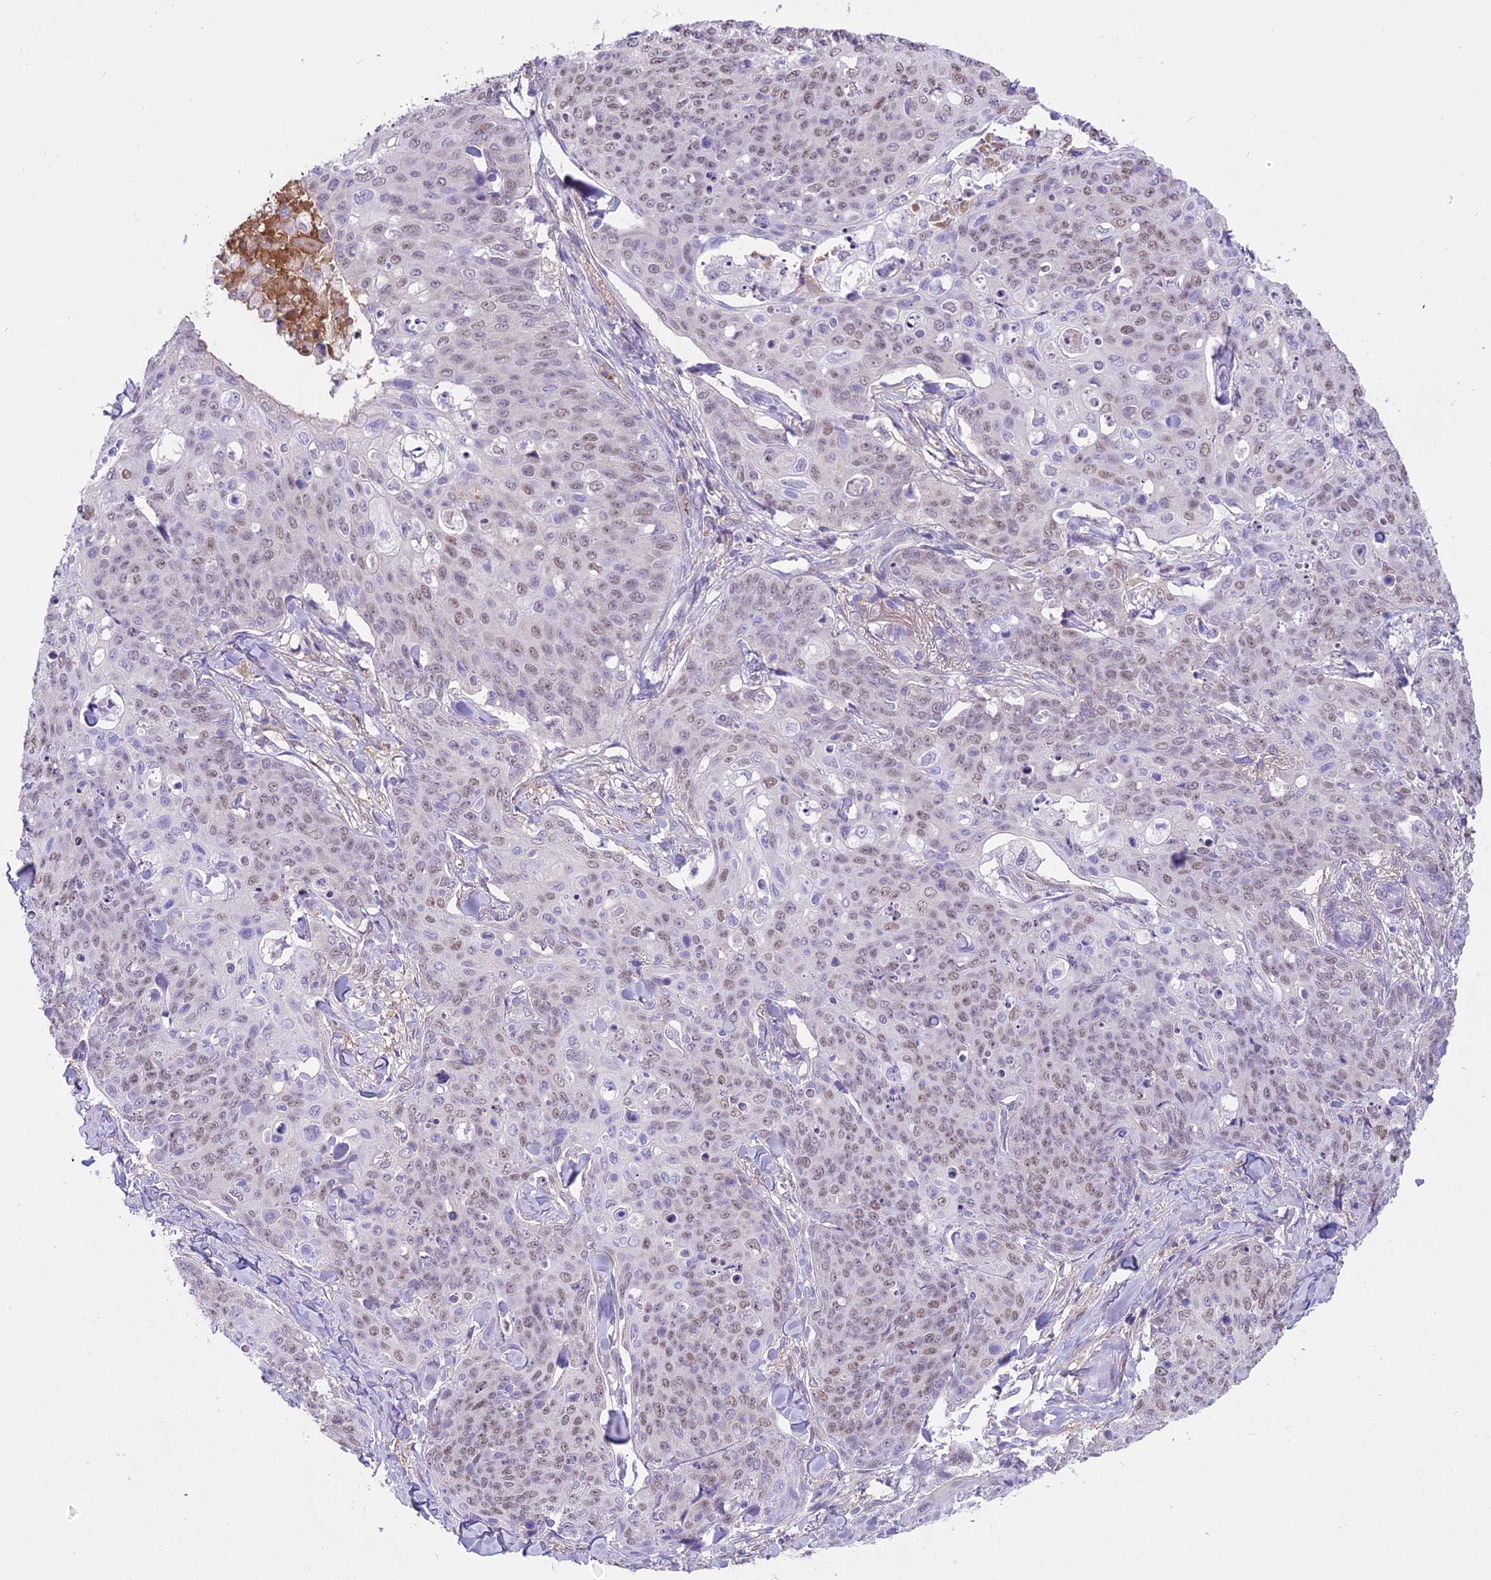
{"staining": {"intensity": "weak", "quantity": ">75%", "location": "nuclear"}, "tissue": "skin cancer", "cell_type": "Tumor cells", "image_type": "cancer", "snomed": [{"axis": "morphology", "description": "Squamous cell carcinoma, NOS"}, {"axis": "topography", "description": "Skin"}, {"axis": "topography", "description": "Vulva"}], "caption": "Immunohistochemical staining of squamous cell carcinoma (skin) demonstrates low levels of weak nuclear positivity in about >75% of tumor cells.", "gene": "MAT2A", "patient": {"sex": "female", "age": 85}}